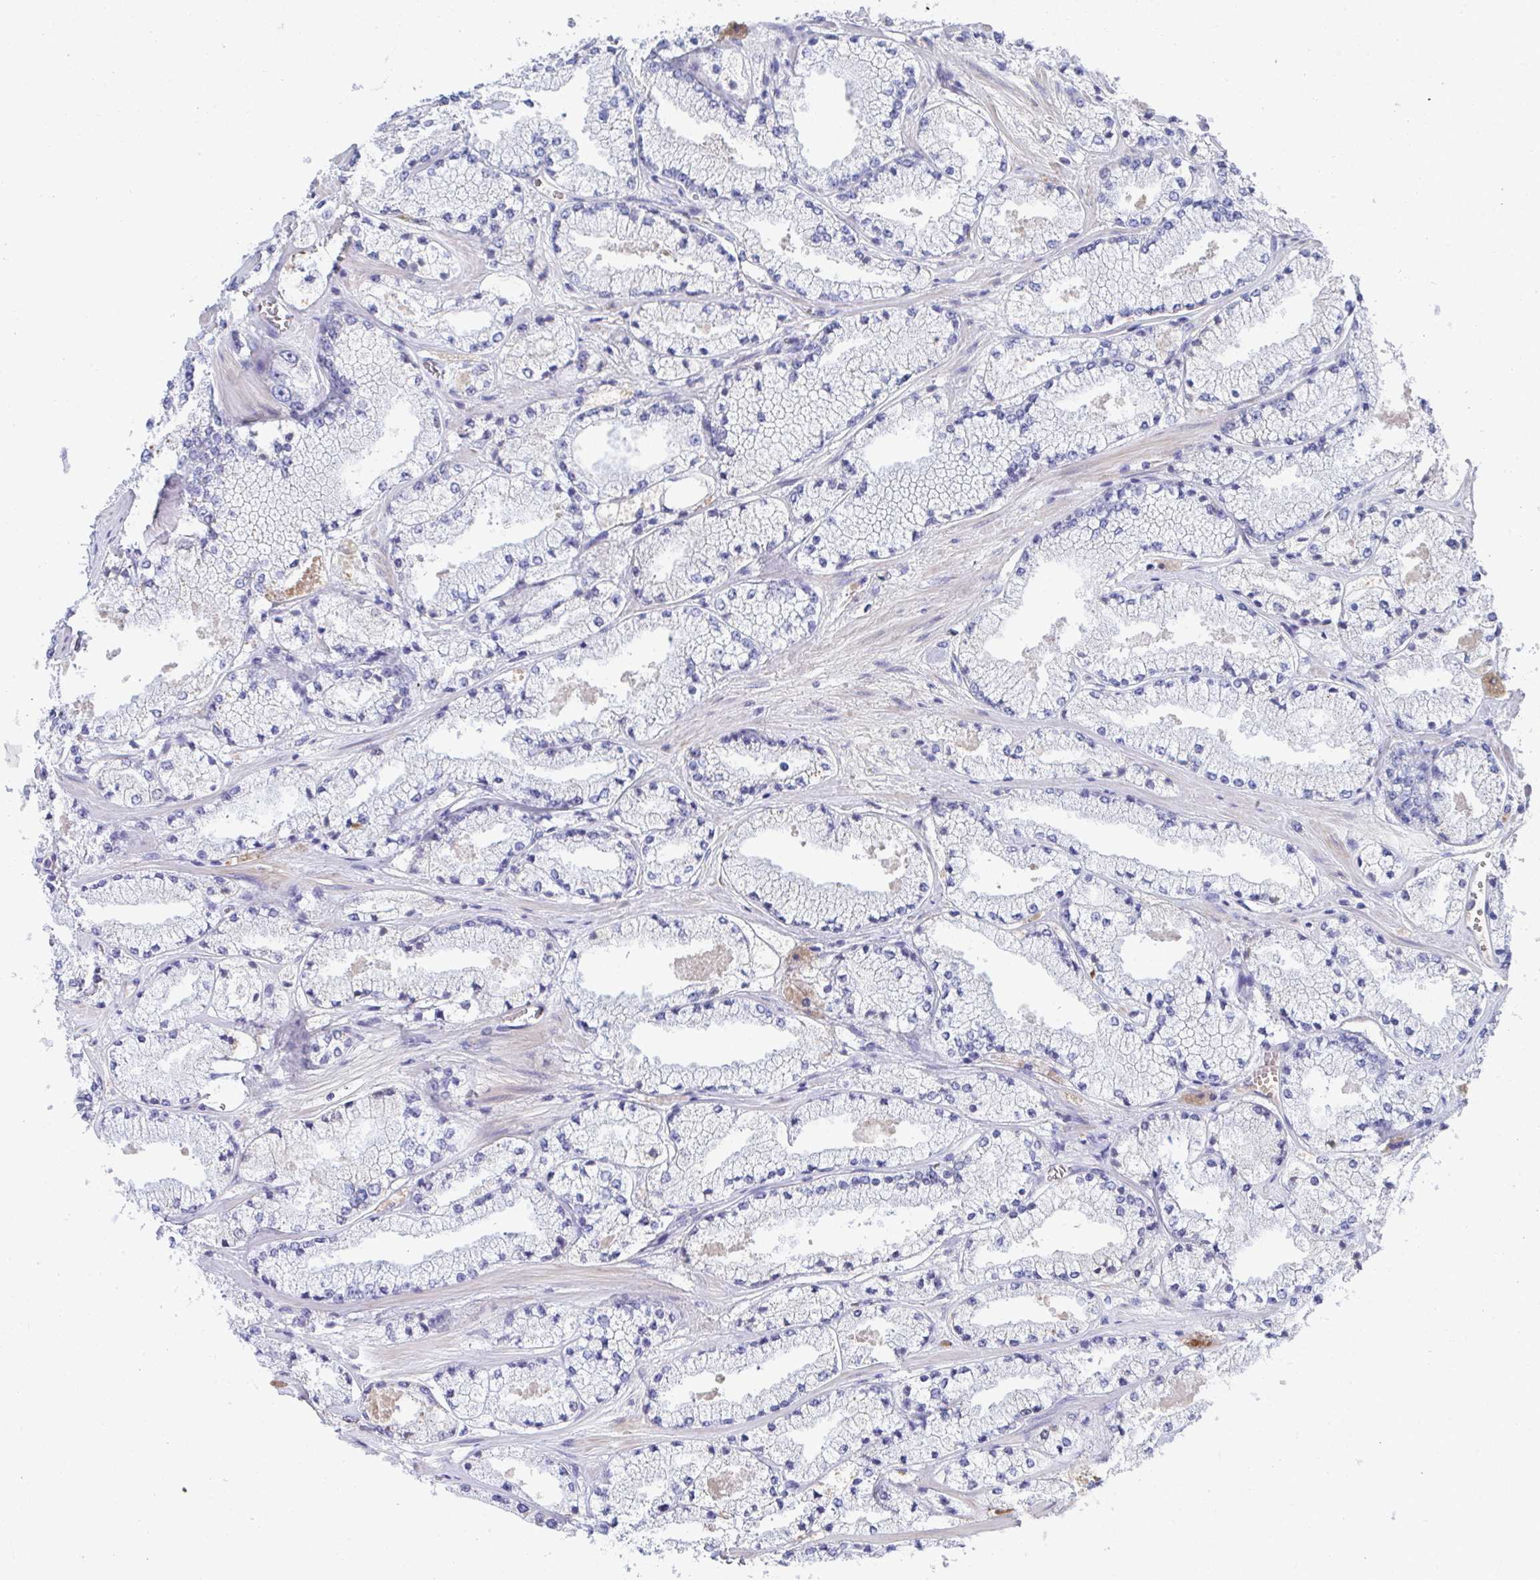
{"staining": {"intensity": "negative", "quantity": "none", "location": "none"}, "tissue": "prostate cancer", "cell_type": "Tumor cells", "image_type": "cancer", "snomed": [{"axis": "morphology", "description": "Adenocarcinoma, High grade"}, {"axis": "topography", "description": "Prostate"}], "caption": "A photomicrograph of human prostate cancer is negative for staining in tumor cells.", "gene": "TNFAIP6", "patient": {"sex": "male", "age": 63}}